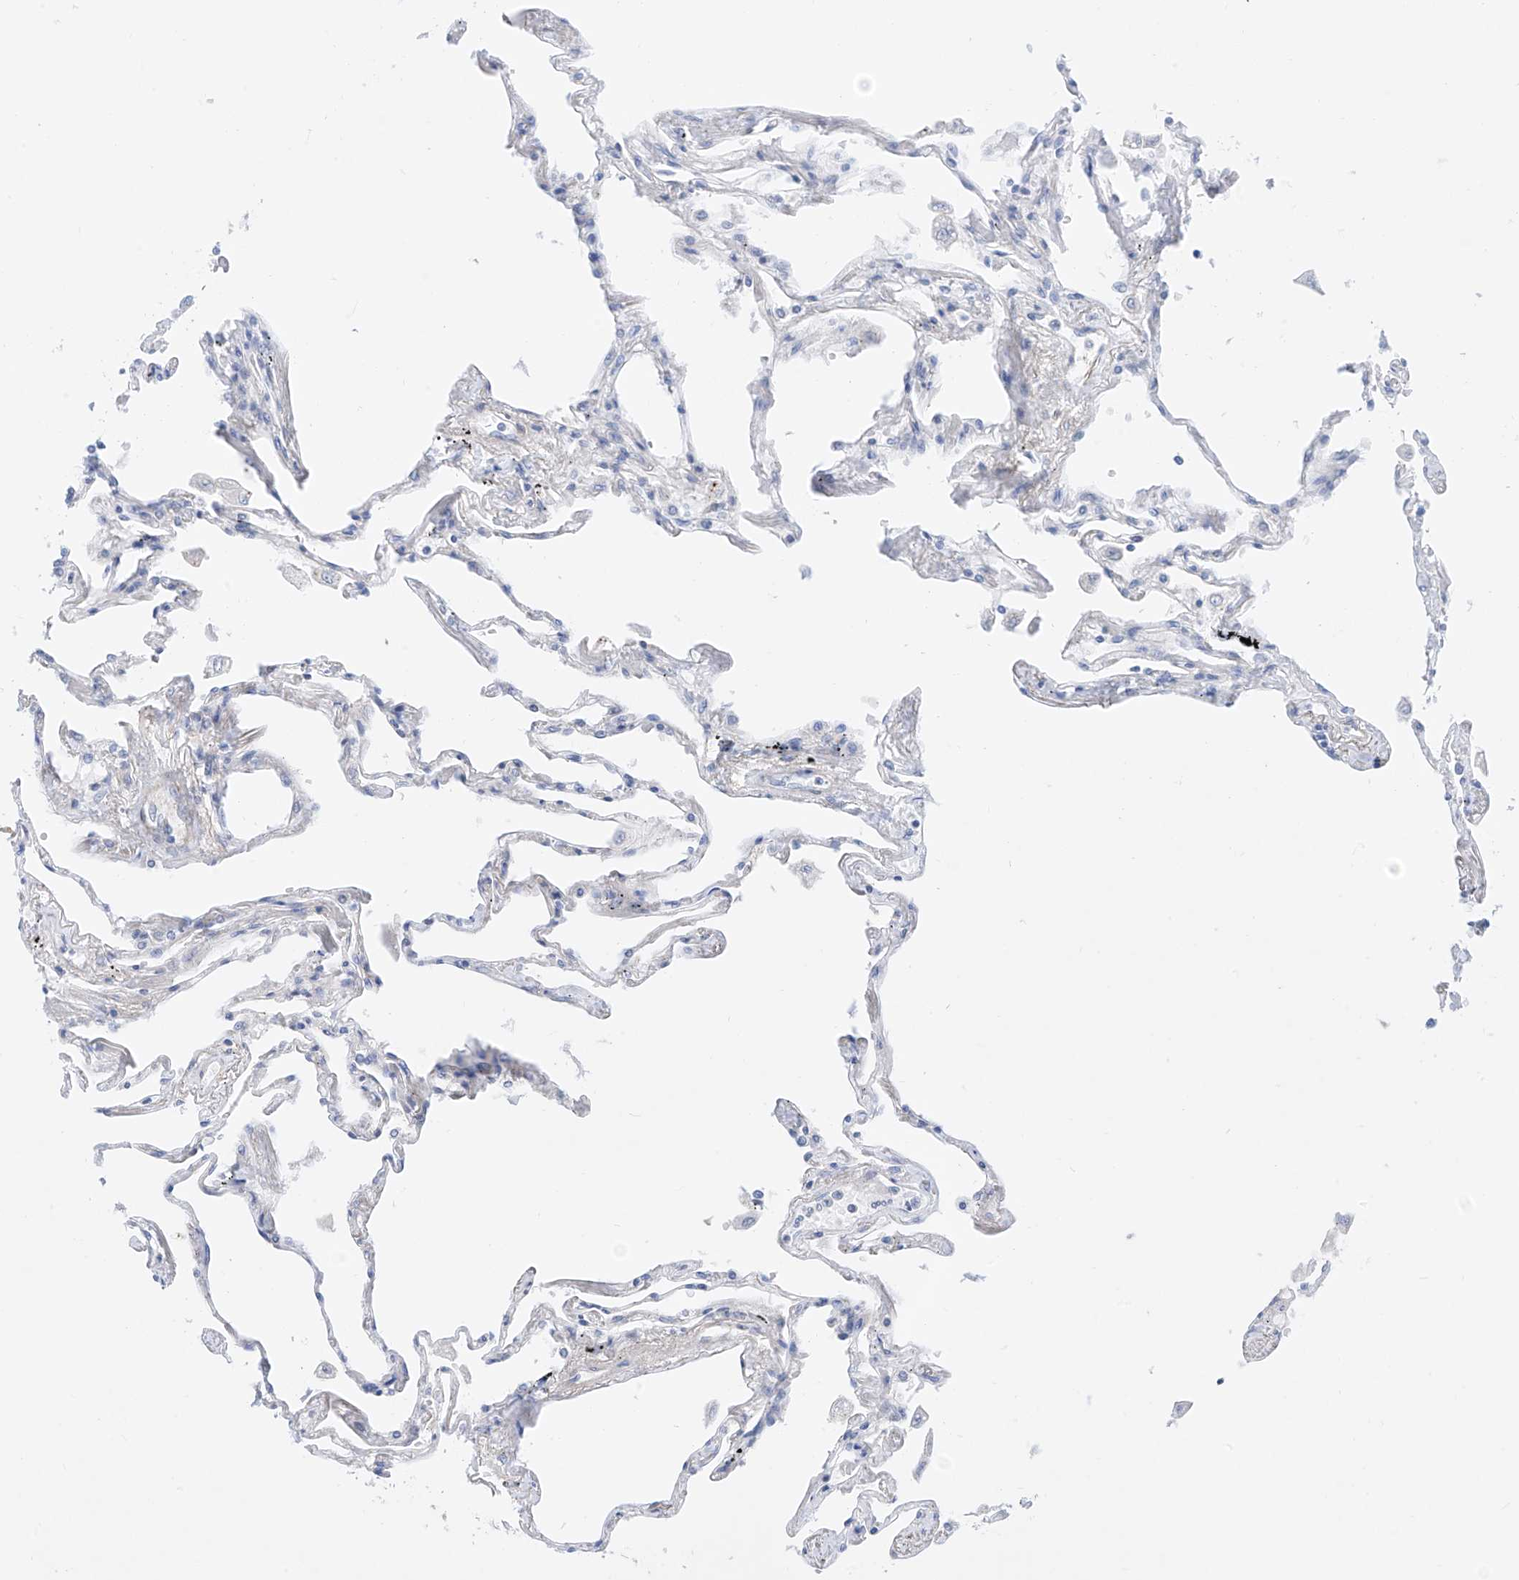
{"staining": {"intensity": "negative", "quantity": "none", "location": "none"}, "tissue": "lung", "cell_type": "Alveolar cells", "image_type": "normal", "snomed": [{"axis": "morphology", "description": "Normal tissue, NOS"}, {"axis": "topography", "description": "Lung"}], "caption": "This is an immunohistochemistry (IHC) histopathology image of benign lung. There is no staining in alveolar cells.", "gene": "ABLIM2", "patient": {"sex": "female", "age": 67}}